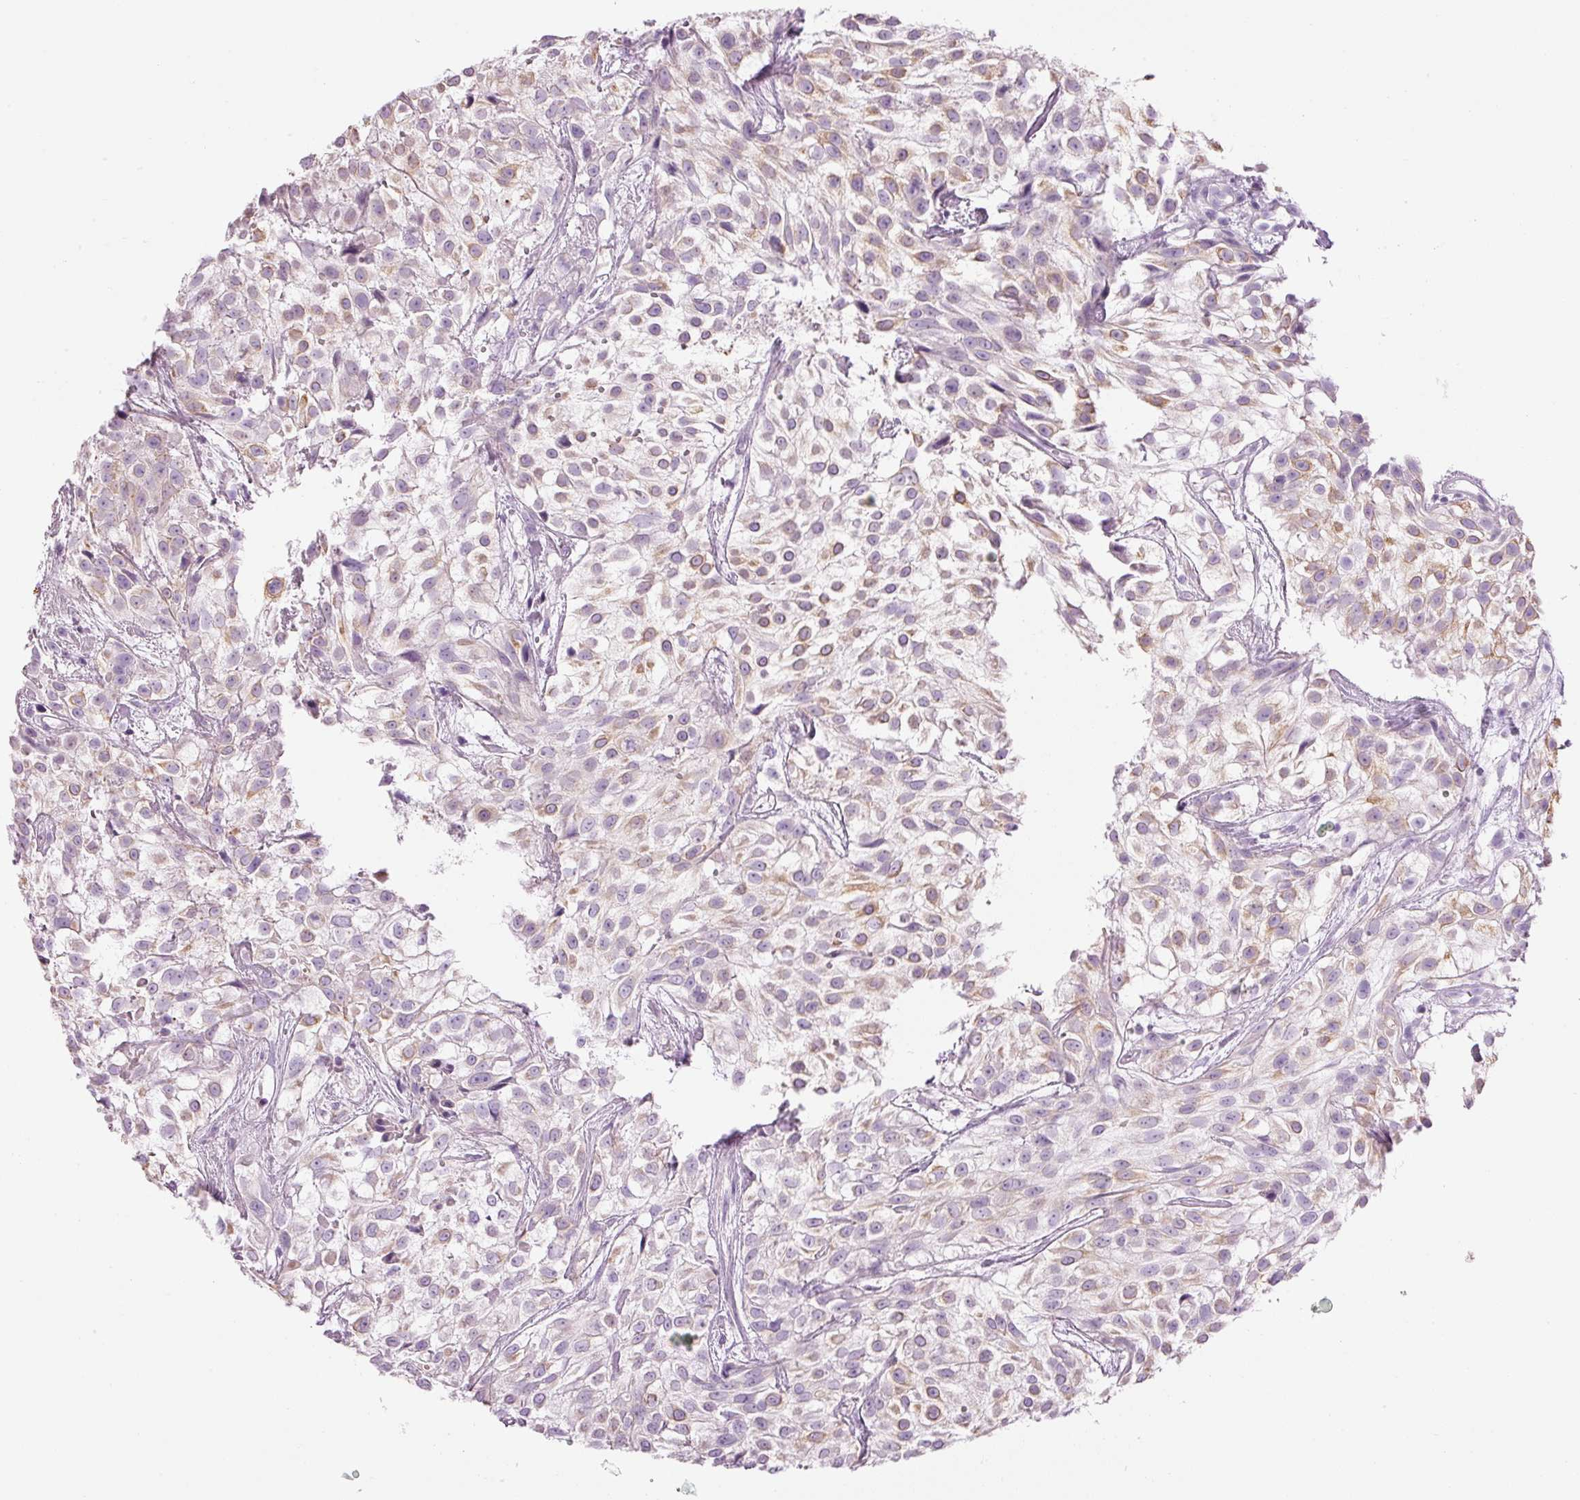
{"staining": {"intensity": "weak", "quantity": "25%-75%", "location": "cytoplasmic/membranous"}, "tissue": "urothelial cancer", "cell_type": "Tumor cells", "image_type": "cancer", "snomed": [{"axis": "morphology", "description": "Urothelial carcinoma, High grade"}, {"axis": "topography", "description": "Urinary bladder"}], "caption": "Immunohistochemistry photomicrograph of urothelial cancer stained for a protein (brown), which demonstrates low levels of weak cytoplasmic/membranous expression in about 25%-75% of tumor cells.", "gene": "CARD16", "patient": {"sex": "male", "age": 56}}